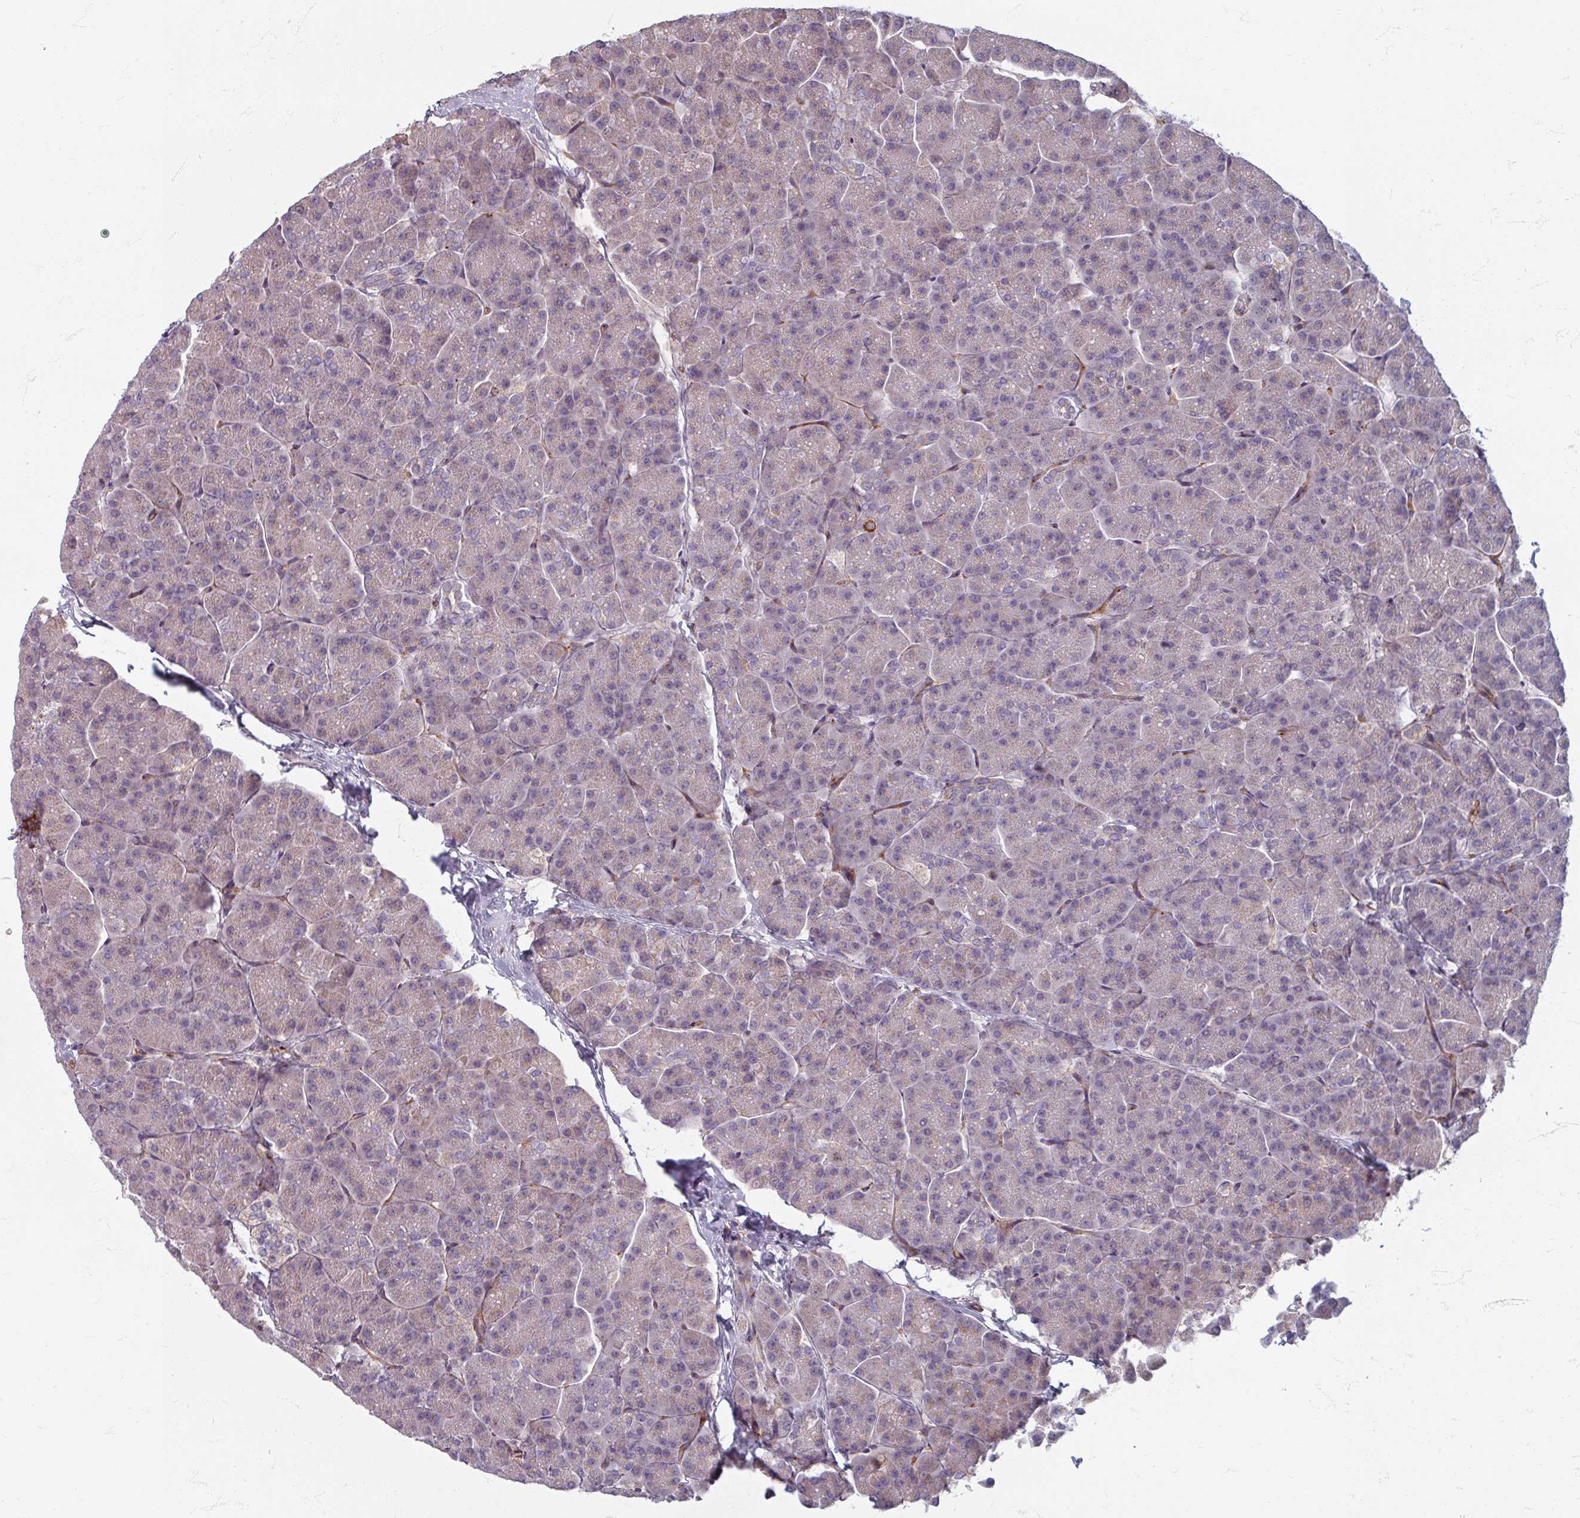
{"staining": {"intensity": "weak", "quantity": "<25%", "location": "cytoplasmic/membranous"}, "tissue": "pancreas", "cell_type": "Exocrine glandular cells", "image_type": "normal", "snomed": [{"axis": "morphology", "description": "Normal tissue, NOS"}, {"axis": "topography", "description": "Pancreas"}, {"axis": "topography", "description": "Peripheral nerve tissue"}], "caption": "Immunohistochemistry of normal pancreas exhibits no staining in exocrine glandular cells.", "gene": "GABARAPL1", "patient": {"sex": "male", "age": 54}}